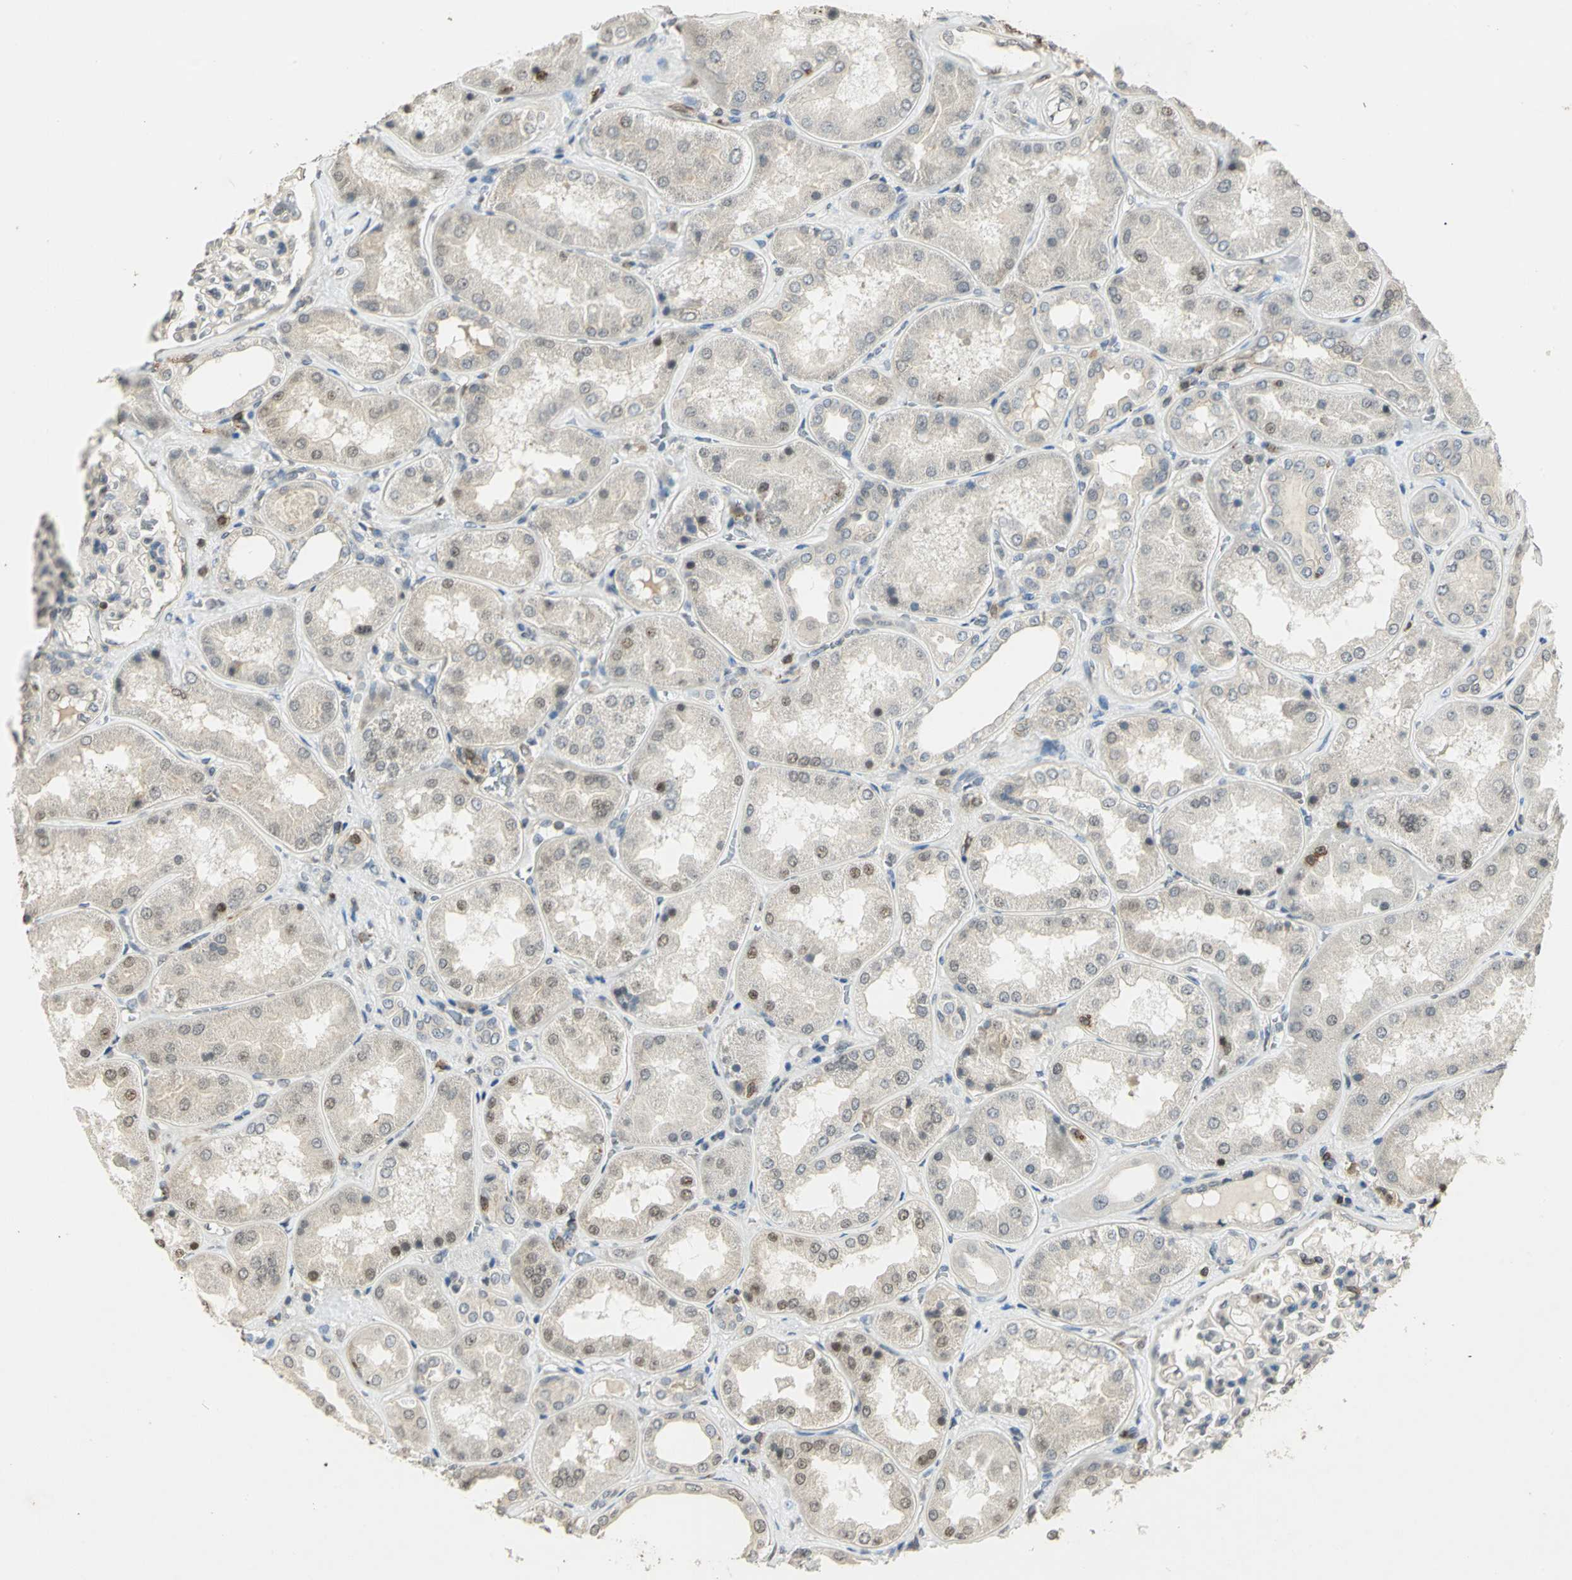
{"staining": {"intensity": "negative", "quantity": "none", "location": "none"}, "tissue": "kidney", "cell_type": "Cells in glomeruli", "image_type": "normal", "snomed": [{"axis": "morphology", "description": "Normal tissue, NOS"}, {"axis": "topography", "description": "Kidney"}], "caption": "This is a photomicrograph of immunohistochemistry staining of normal kidney, which shows no positivity in cells in glomeruli.", "gene": "IL16", "patient": {"sex": "female", "age": 56}}